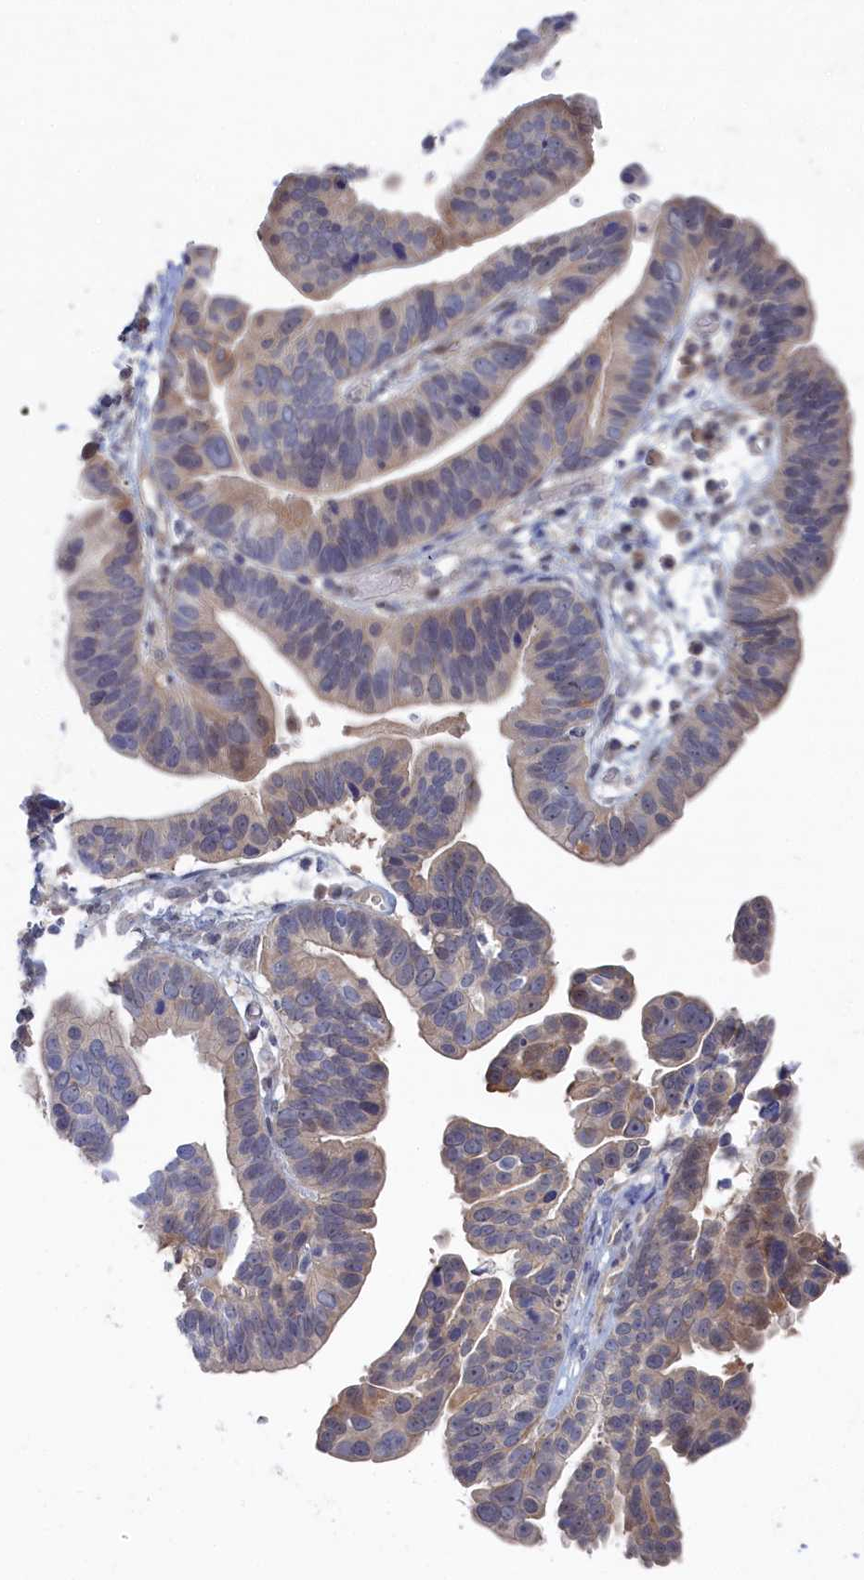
{"staining": {"intensity": "weak", "quantity": "25%-75%", "location": "cytoplasmic/membranous"}, "tissue": "ovarian cancer", "cell_type": "Tumor cells", "image_type": "cancer", "snomed": [{"axis": "morphology", "description": "Cystadenocarcinoma, serous, NOS"}, {"axis": "topography", "description": "Ovary"}], "caption": "Ovarian serous cystadenocarcinoma stained with a protein marker reveals weak staining in tumor cells.", "gene": "IRGQ", "patient": {"sex": "female", "age": 56}}